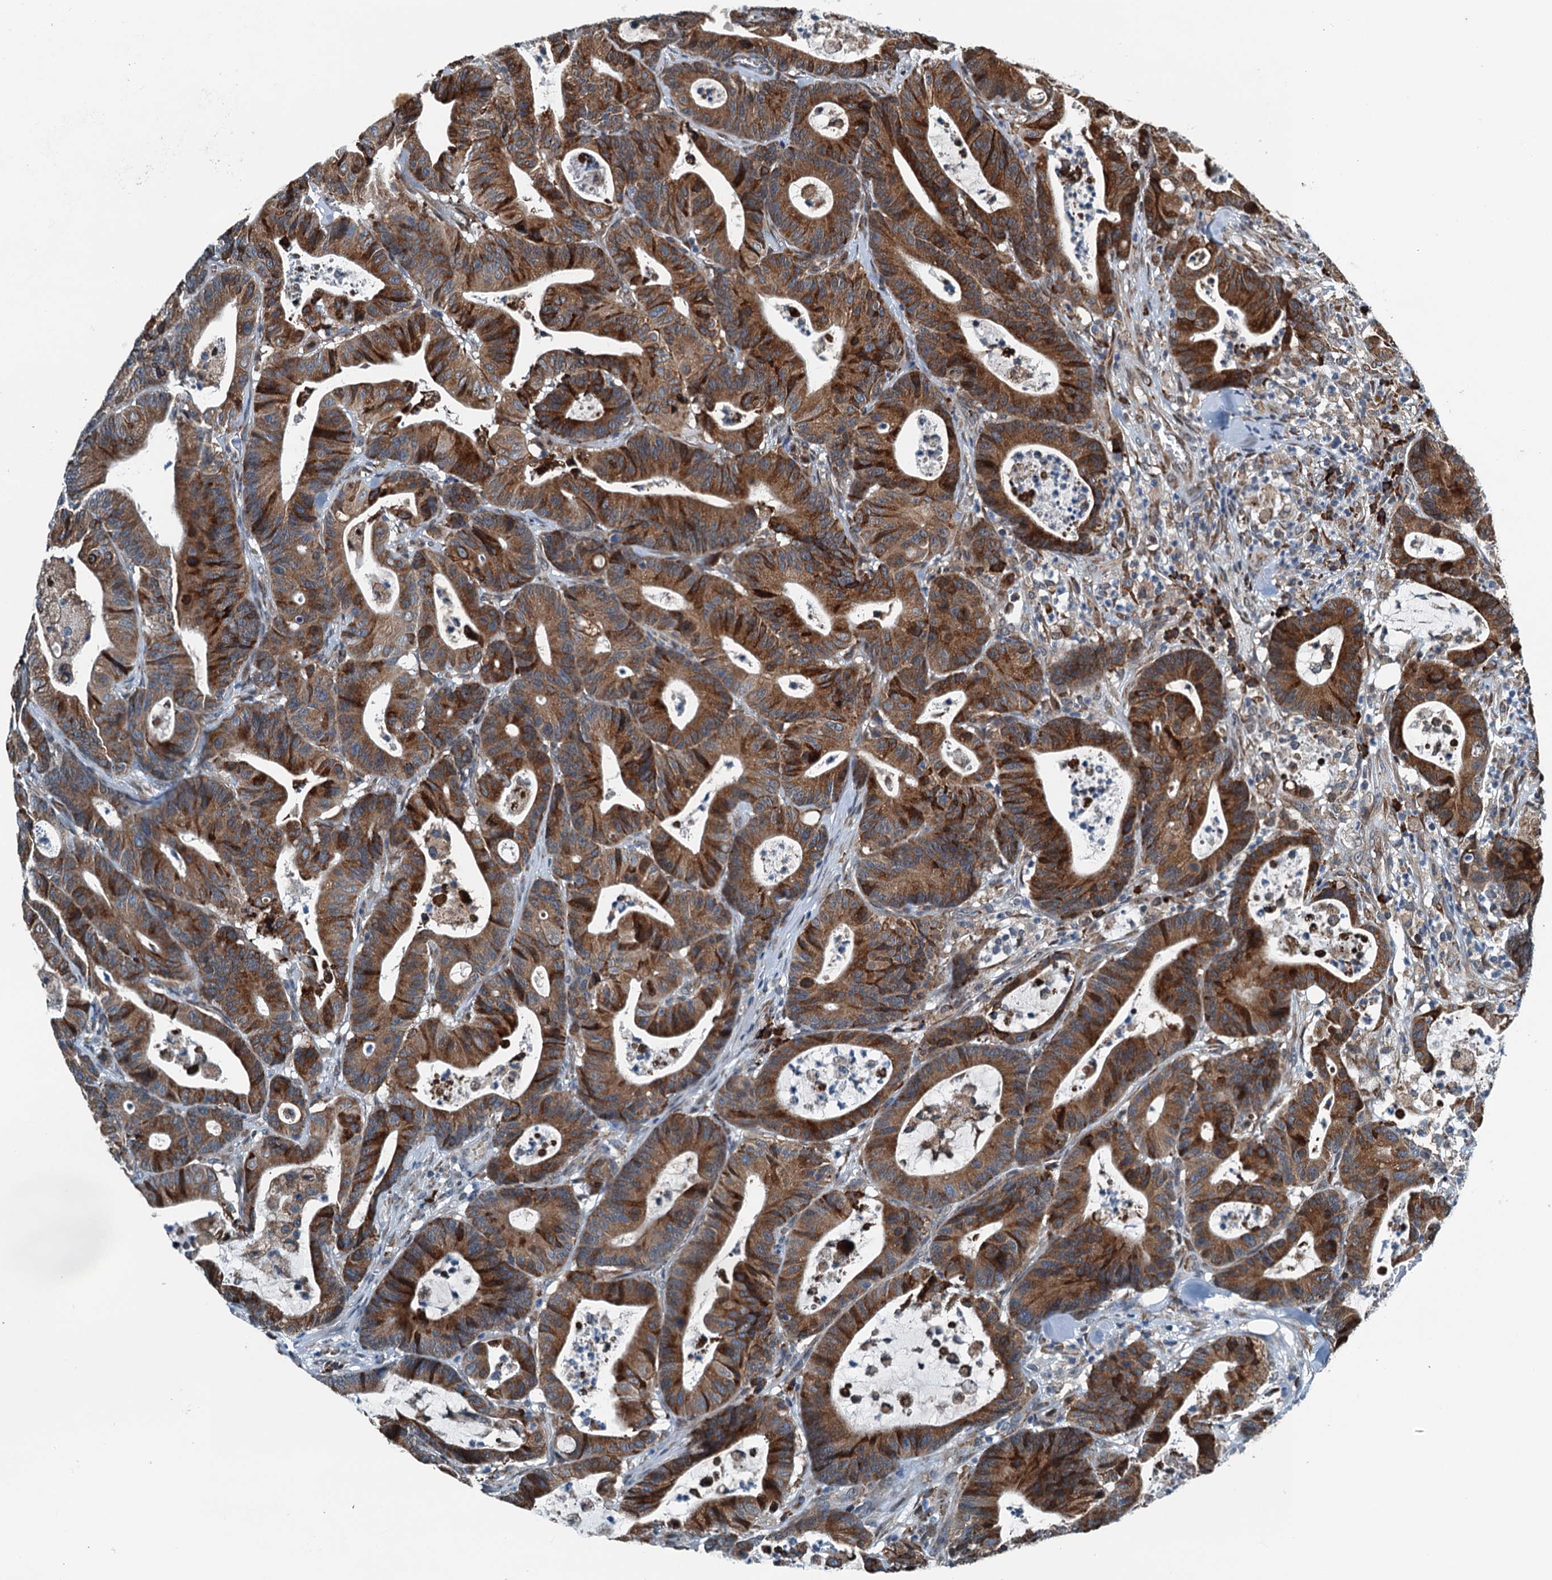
{"staining": {"intensity": "strong", "quantity": ">75%", "location": "cytoplasmic/membranous"}, "tissue": "colorectal cancer", "cell_type": "Tumor cells", "image_type": "cancer", "snomed": [{"axis": "morphology", "description": "Adenocarcinoma, NOS"}, {"axis": "topography", "description": "Colon"}], "caption": "Immunohistochemical staining of colorectal cancer (adenocarcinoma) shows high levels of strong cytoplasmic/membranous protein expression in approximately >75% of tumor cells.", "gene": "TAMALIN", "patient": {"sex": "female", "age": 84}}